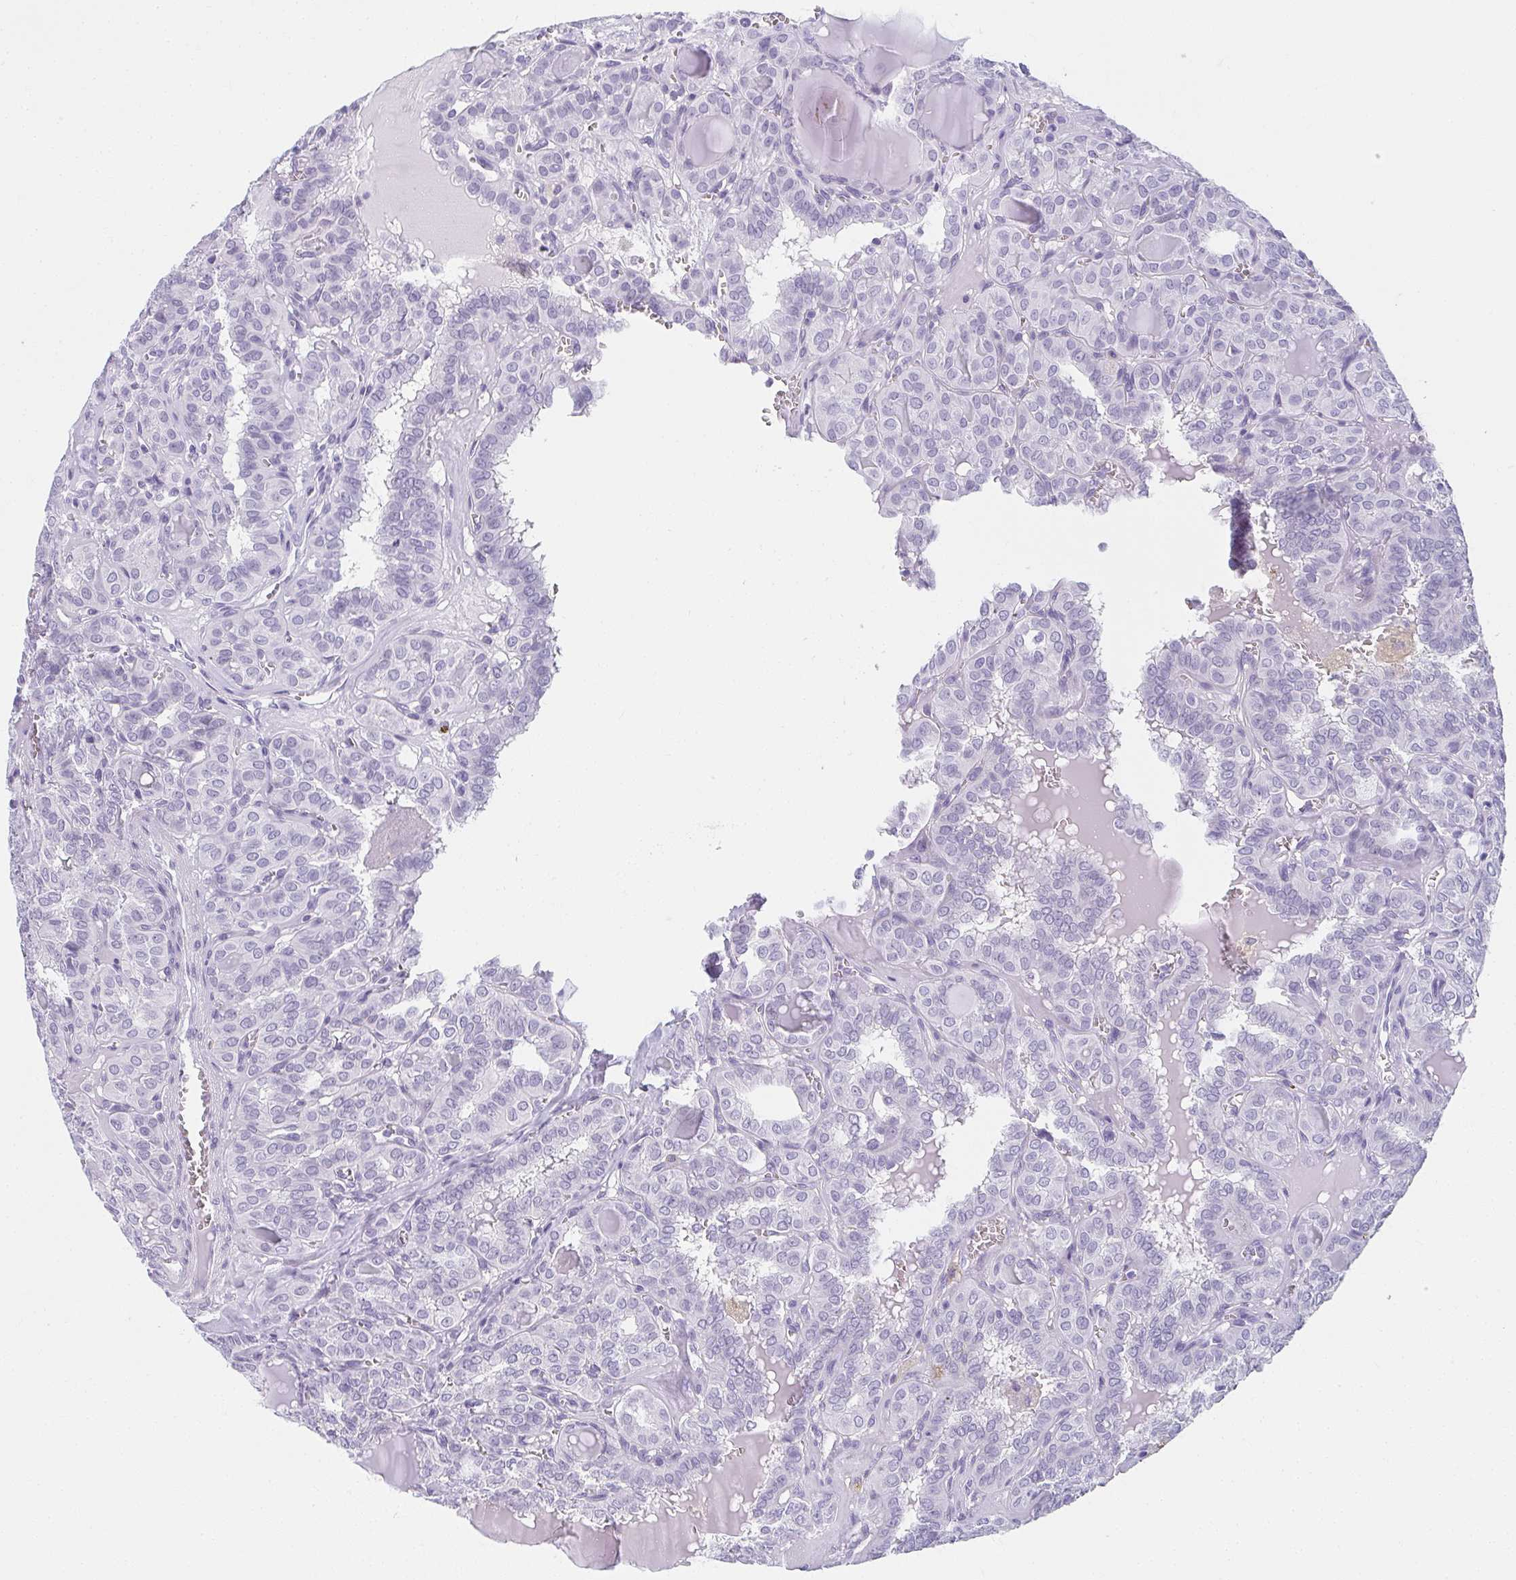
{"staining": {"intensity": "negative", "quantity": "none", "location": "none"}, "tissue": "thyroid cancer", "cell_type": "Tumor cells", "image_type": "cancer", "snomed": [{"axis": "morphology", "description": "Papillary adenocarcinoma, NOS"}, {"axis": "topography", "description": "Thyroid gland"}], "caption": "Tumor cells are negative for protein expression in human thyroid papillary adenocarcinoma. The staining was performed using DAB (3,3'-diaminobenzidine) to visualize the protein expression in brown, while the nuclei were stained in blue with hematoxylin (Magnification: 20x).", "gene": "MOBP", "patient": {"sex": "female", "age": 41}}